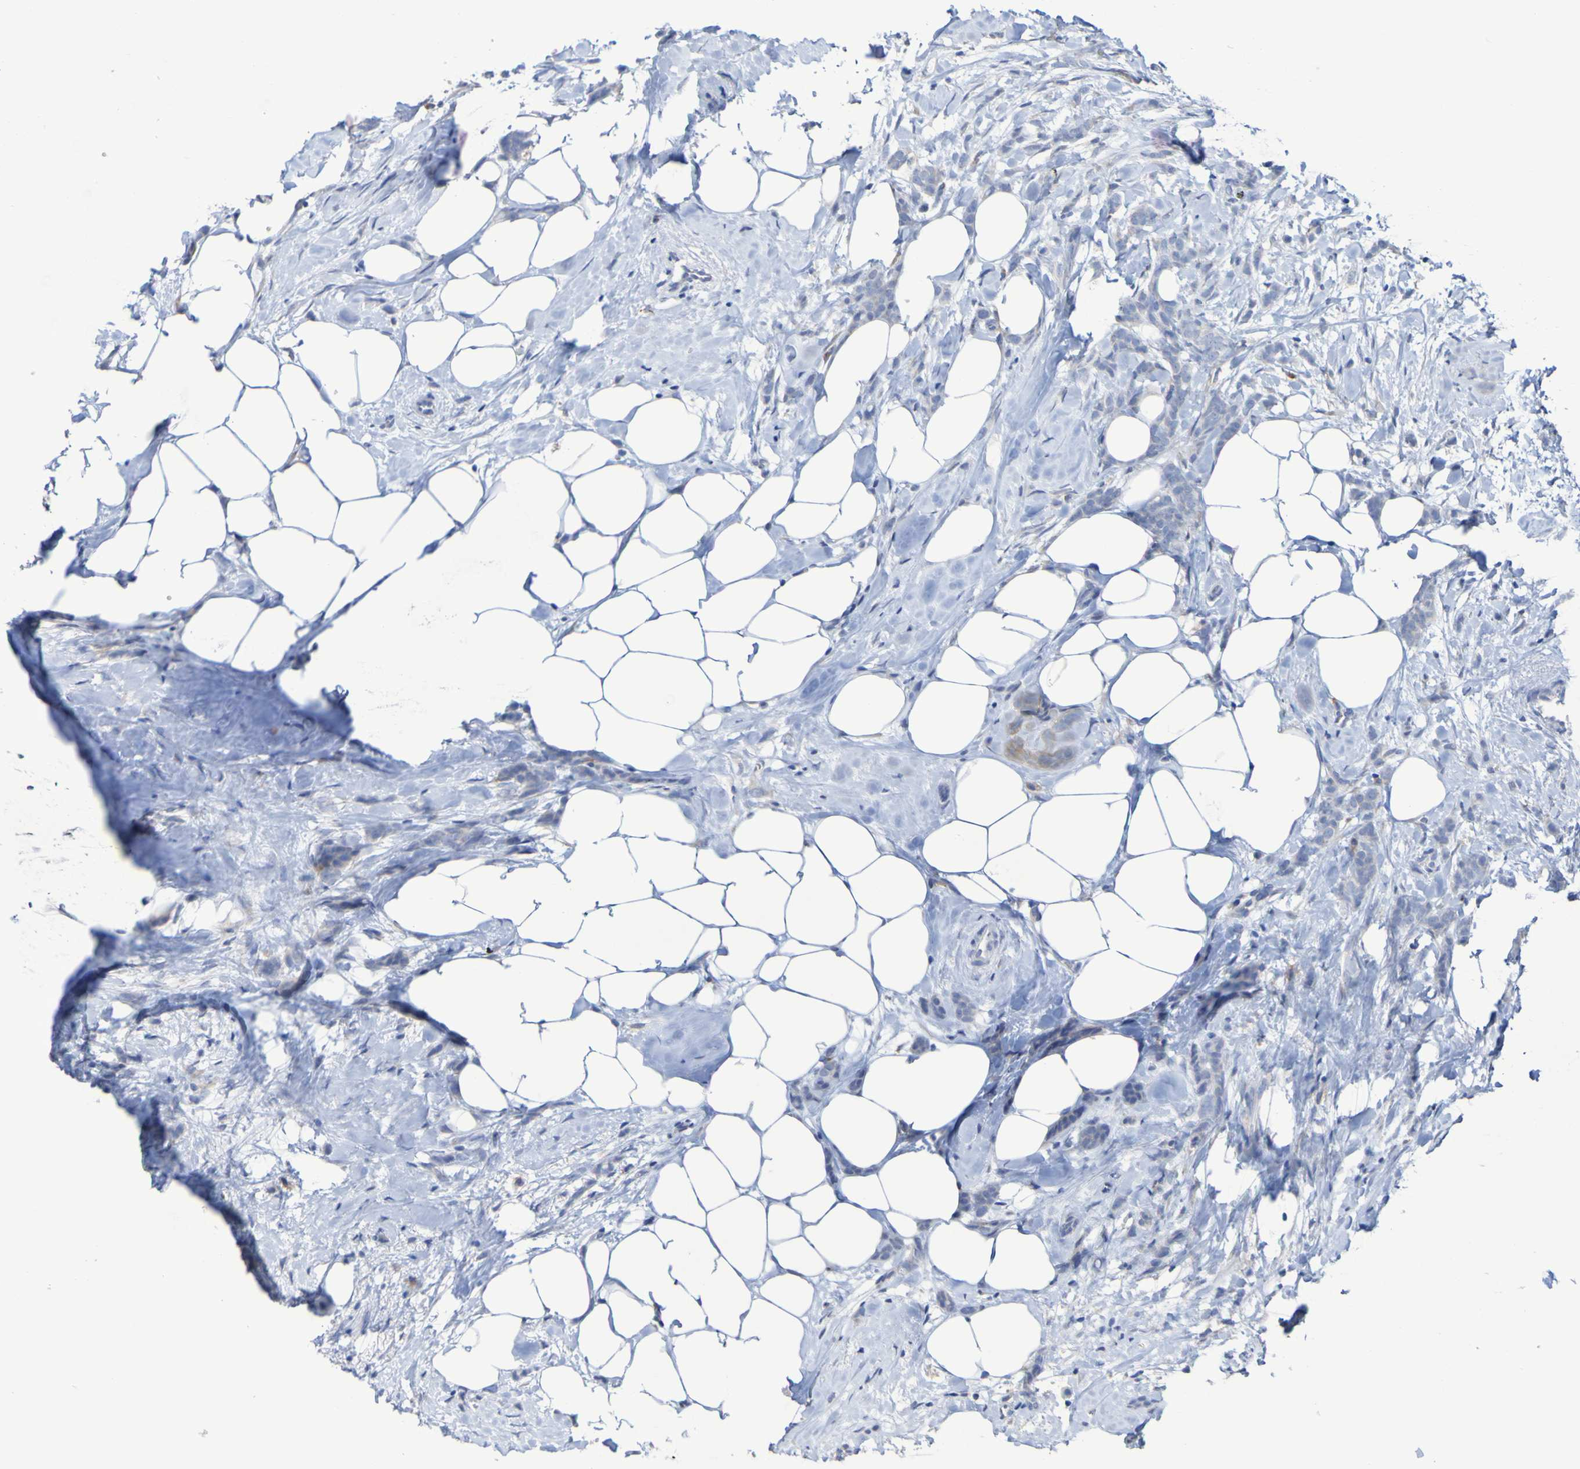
{"staining": {"intensity": "negative", "quantity": "none", "location": "none"}, "tissue": "breast cancer", "cell_type": "Tumor cells", "image_type": "cancer", "snomed": [{"axis": "morphology", "description": "Lobular carcinoma, in situ"}, {"axis": "morphology", "description": "Lobular carcinoma"}, {"axis": "topography", "description": "Breast"}], "caption": "Immunohistochemical staining of breast lobular carcinoma in situ exhibits no significant positivity in tumor cells. Brightfield microscopy of IHC stained with DAB (3,3'-diaminobenzidine) (brown) and hematoxylin (blue), captured at high magnification.", "gene": "SLC3A2", "patient": {"sex": "female", "age": 41}}